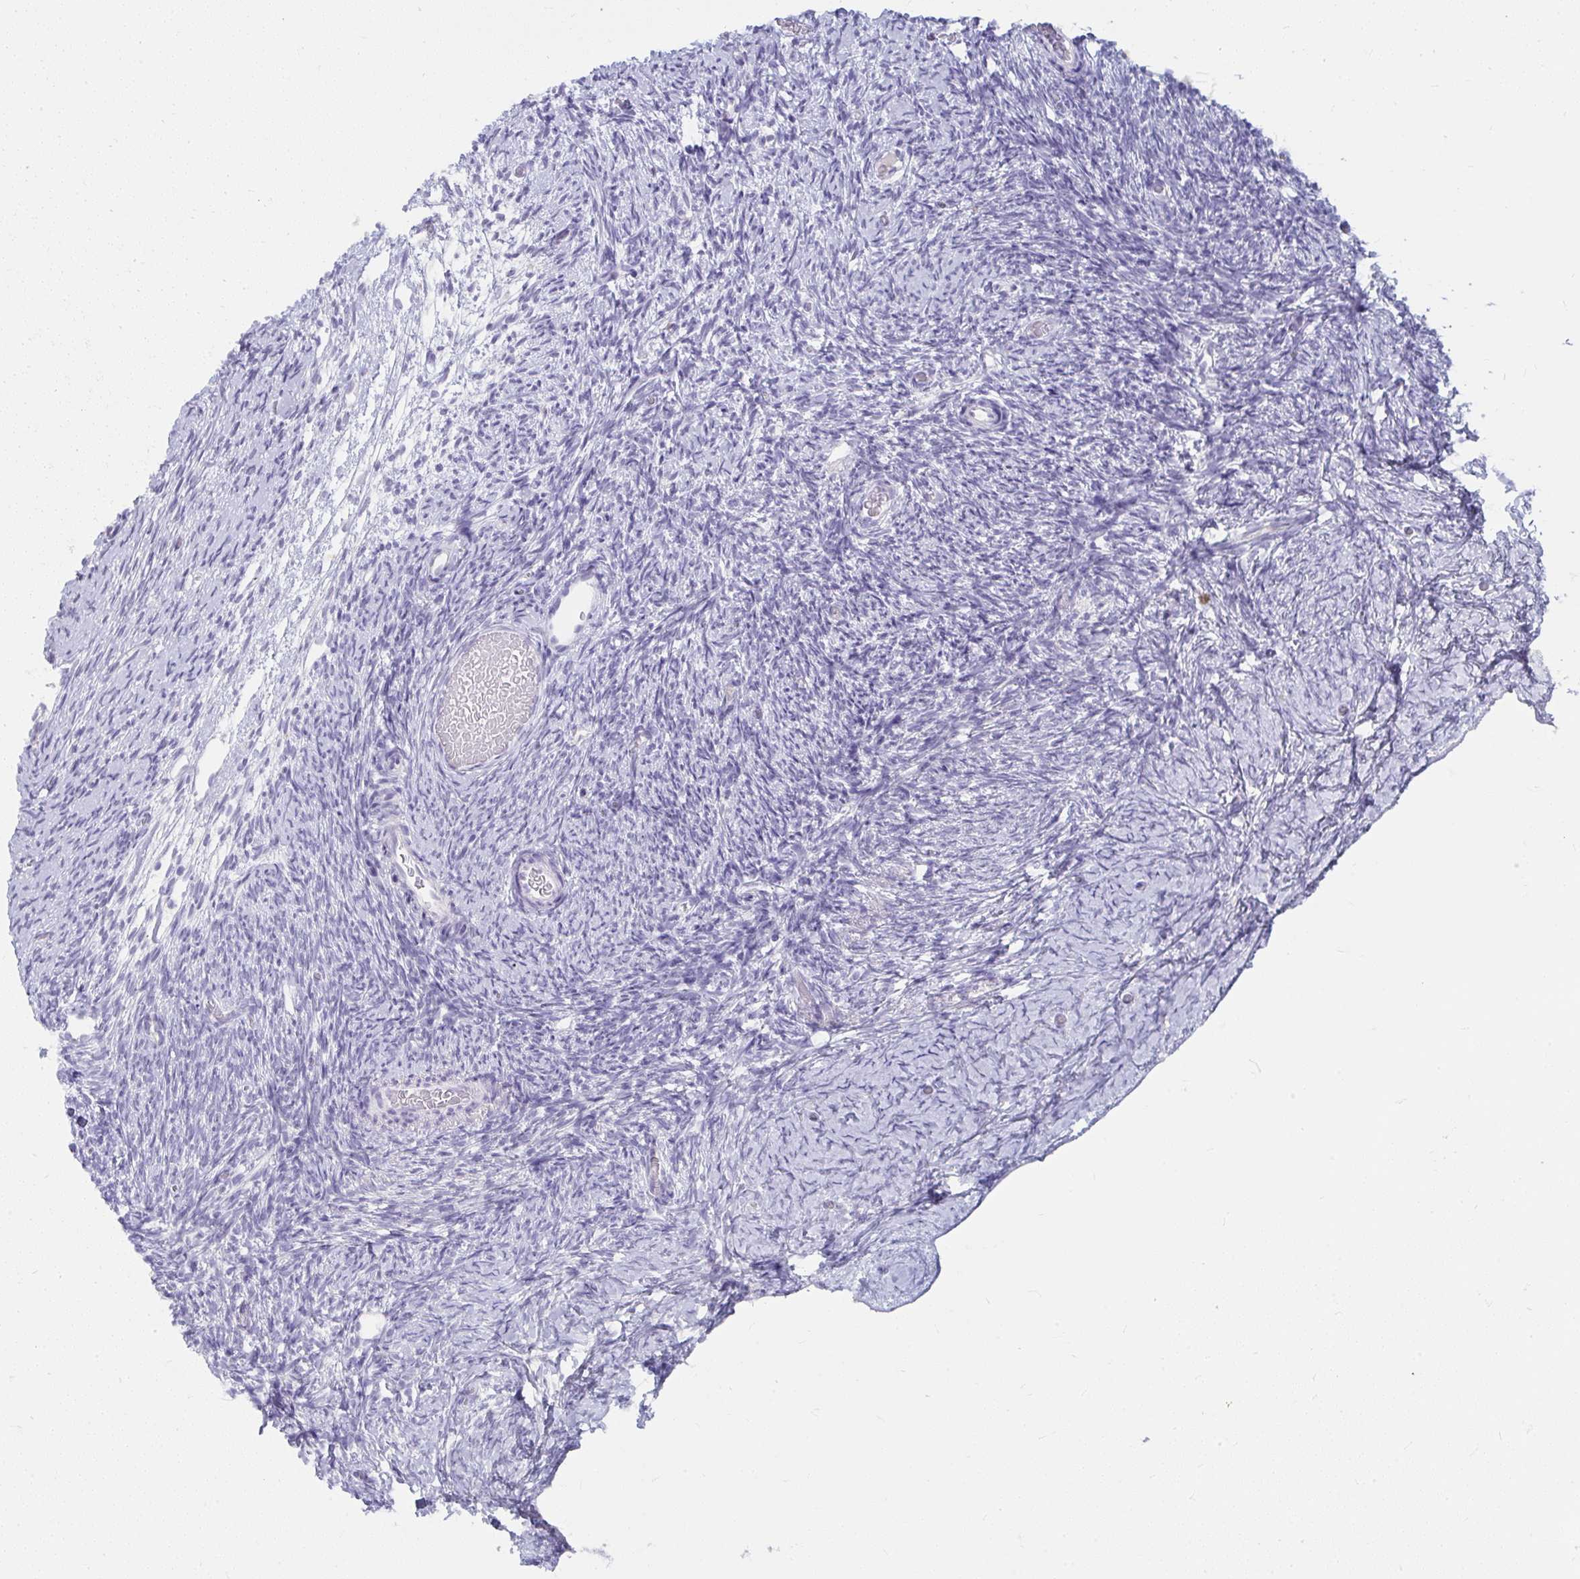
{"staining": {"intensity": "negative", "quantity": "none", "location": "none"}, "tissue": "ovary", "cell_type": "Ovarian stroma cells", "image_type": "normal", "snomed": [{"axis": "morphology", "description": "Normal tissue, NOS"}, {"axis": "topography", "description": "Ovary"}], "caption": "IHC histopathology image of normal ovary: ovary stained with DAB shows no significant protein staining in ovarian stroma cells. (Brightfield microscopy of DAB immunohistochemistry (IHC) at high magnification).", "gene": "UGT3A2", "patient": {"sex": "female", "age": 39}}